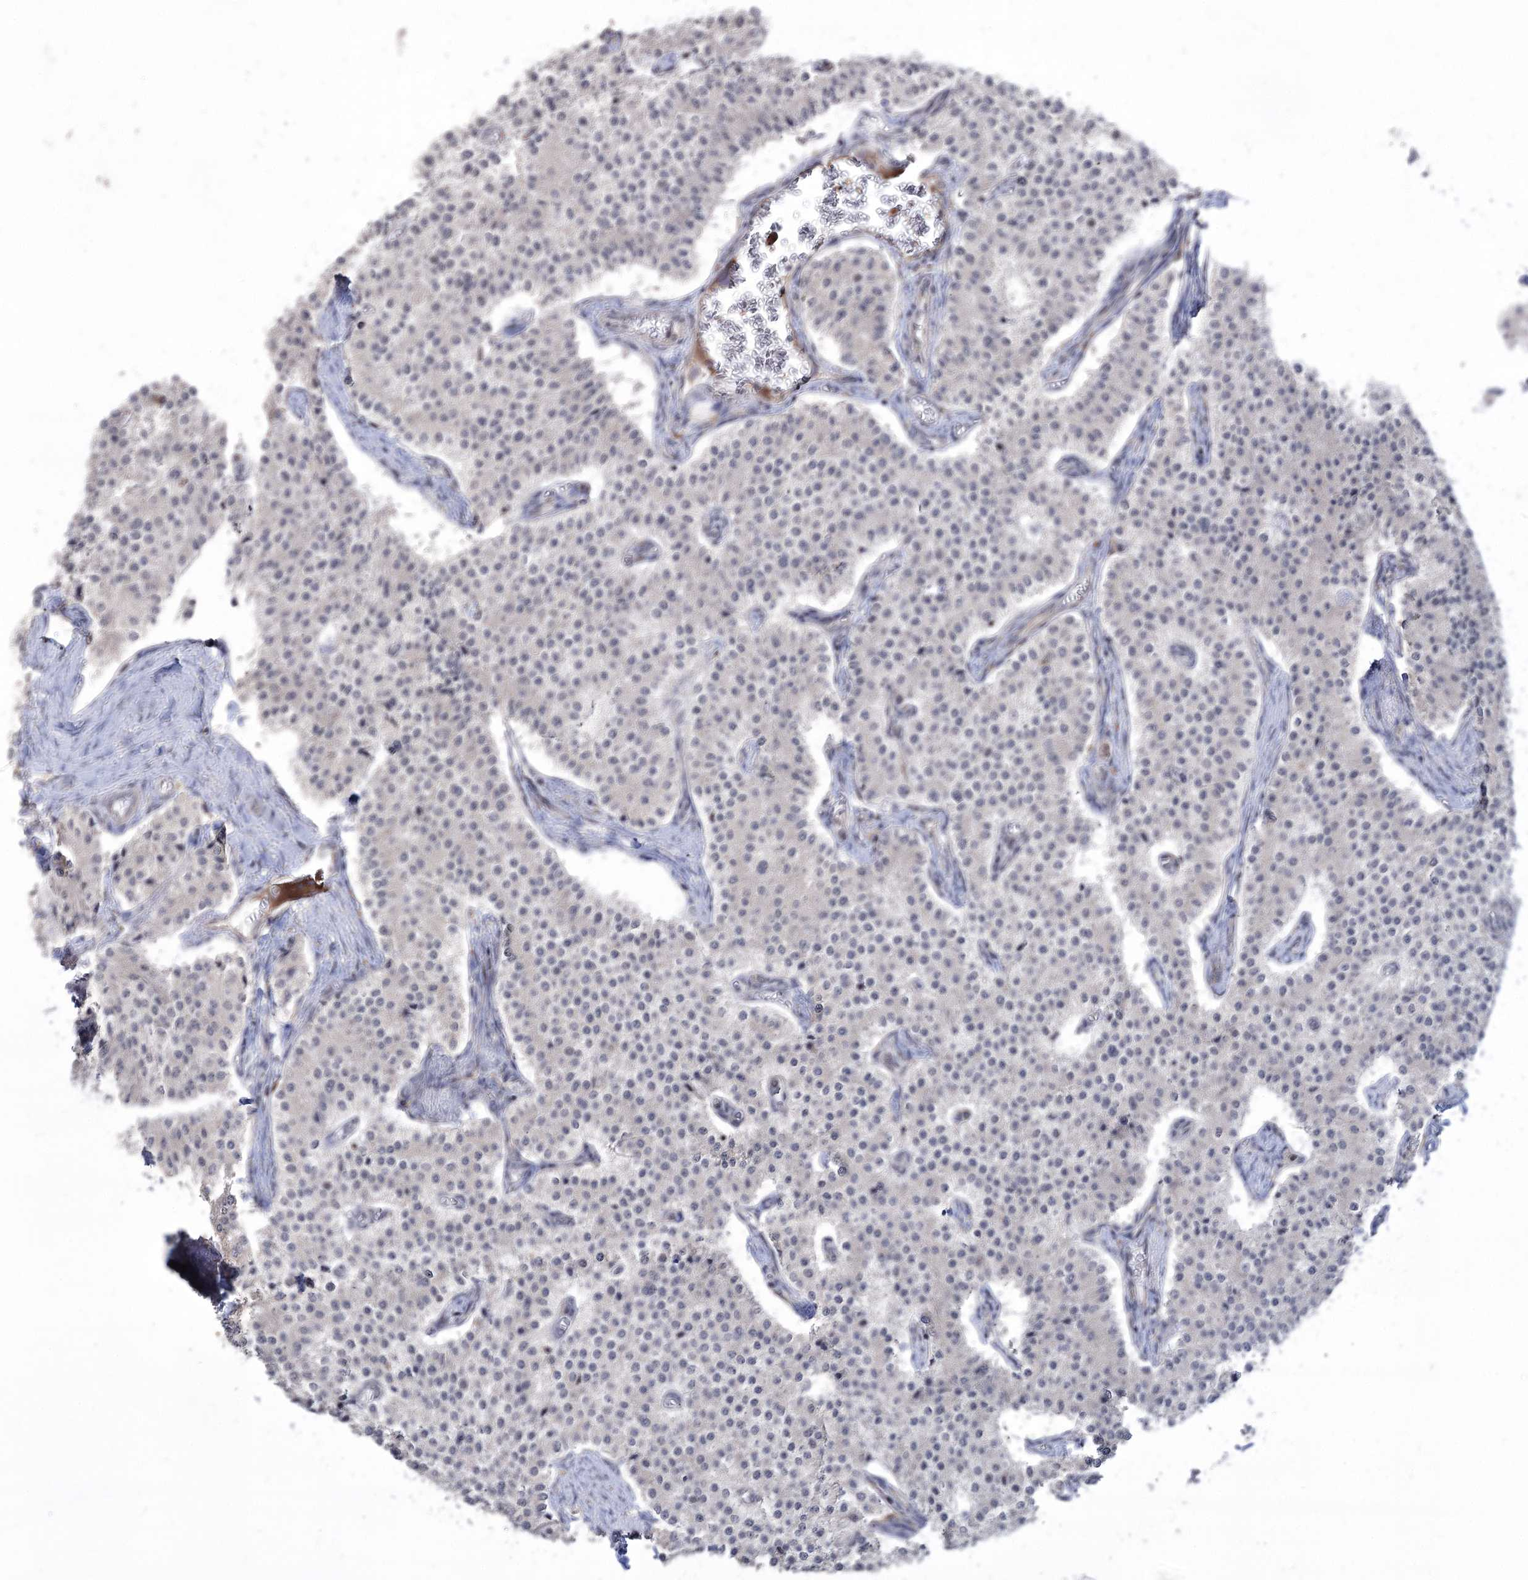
{"staining": {"intensity": "negative", "quantity": "none", "location": "none"}, "tissue": "carcinoid", "cell_type": "Tumor cells", "image_type": "cancer", "snomed": [{"axis": "morphology", "description": "Carcinoid, malignant, NOS"}, {"axis": "topography", "description": "Colon"}], "caption": "Immunohistochemistry (IHC) of human carcinoid exhibits no positivity in tumor cells. The staining was performed using DAB (3,3'-diaminobenzidine) to visualize the protein expression in brown, while the nuclei were stained in blue with hematoxylin (Magnification: 20x).", "gene": "VGLL4", "patient": {"sex": "female", "age": 52}}